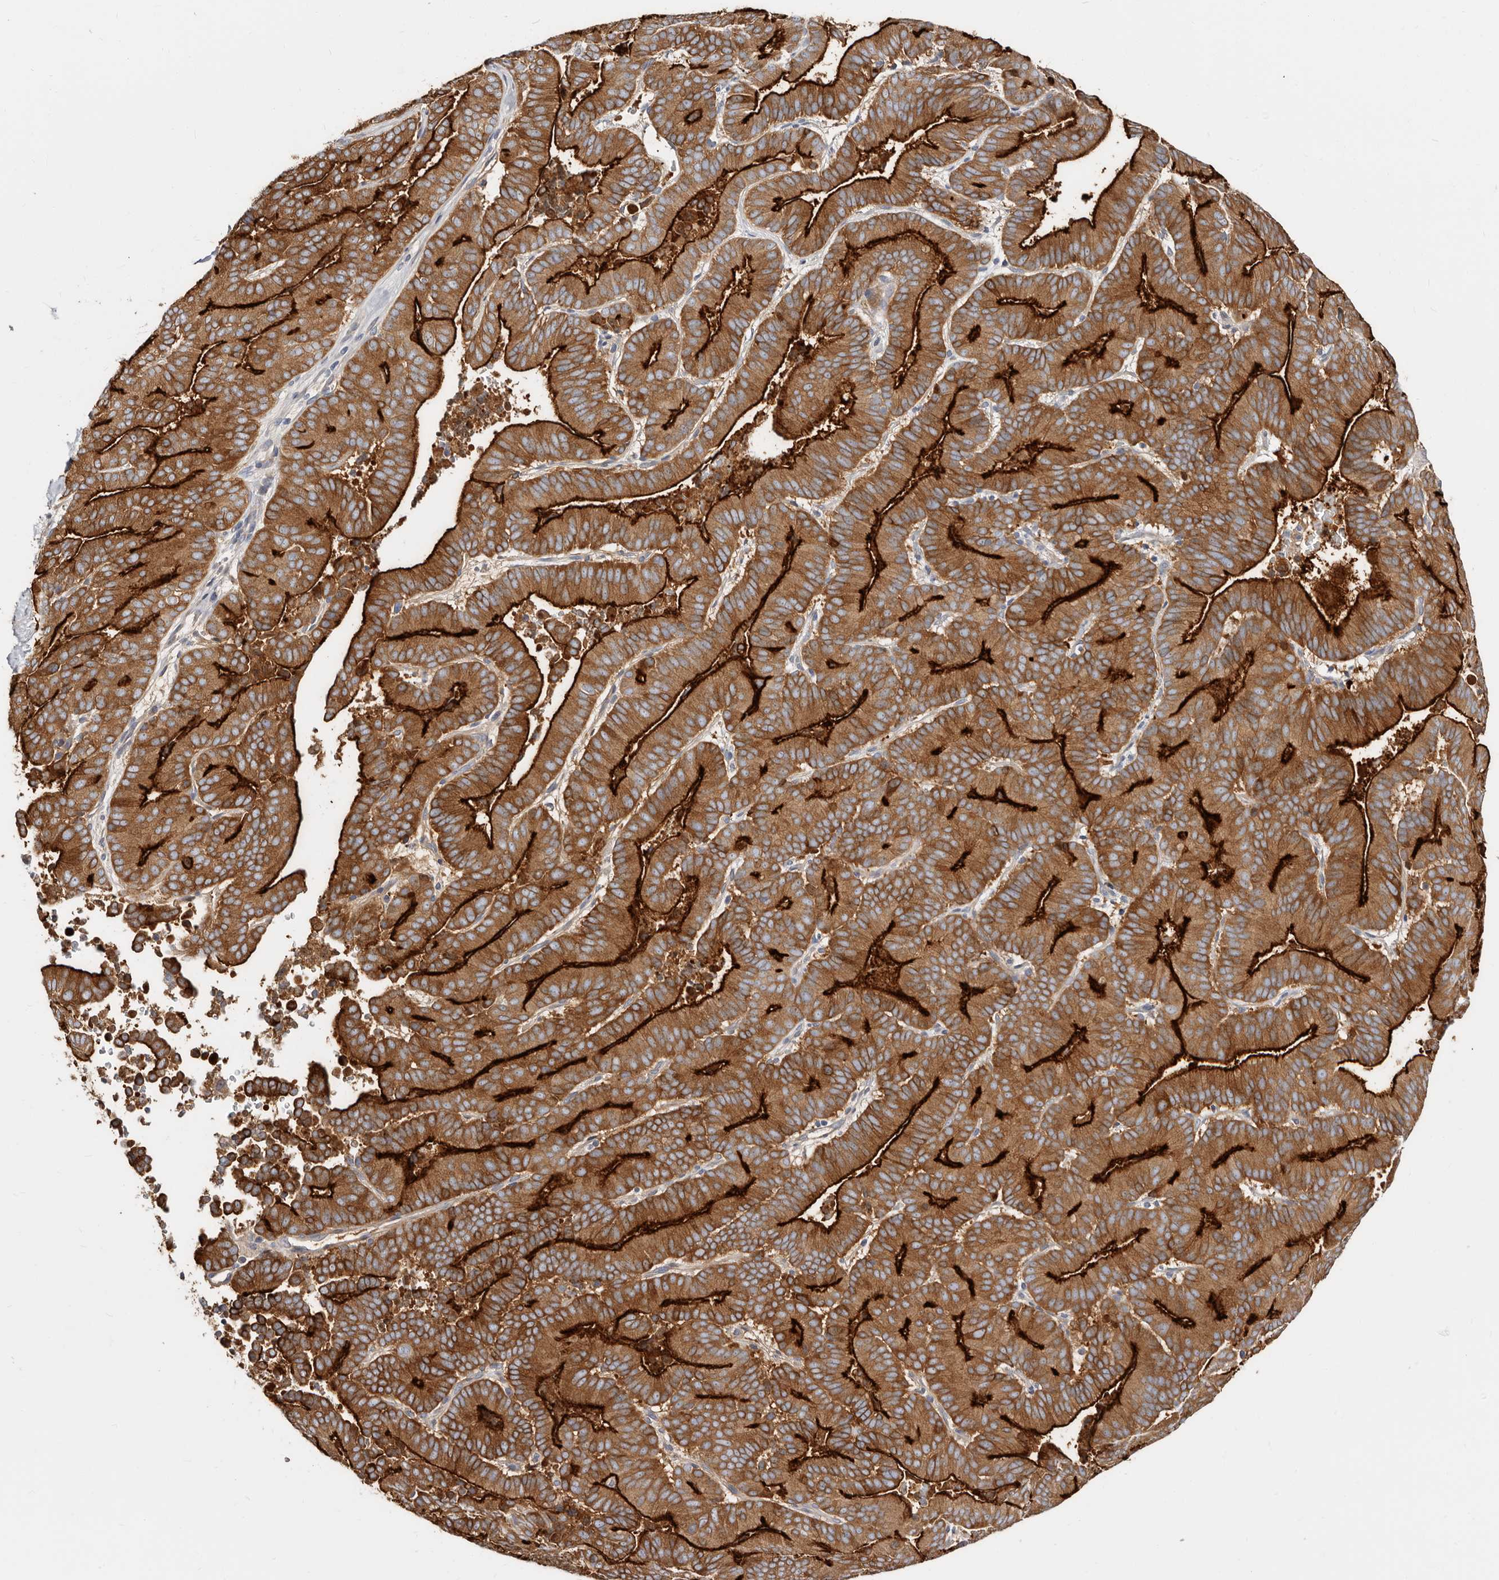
{"staining": {"intensity": "strong", "quantity": ">75%", "location": "cytoplasmic/membranous"}, "tissue": "liver cancer", "cell_type": "Tumor cells", "image_type": "cancer", "snomed": [{"axis": "morphology", "description": "Cholangiocarcinoma"}, {"axis": "topography", "description": "Liver"}], "caption": "Human cholangiocarcinoma (liver) stained for a protein (brown) exhibits strong cytoplasmic/membranous positive expression in approximately >75% of tumor cells.", "gene": "BAIAP2L1", "patient": {"sex": "female", "age": 75}}